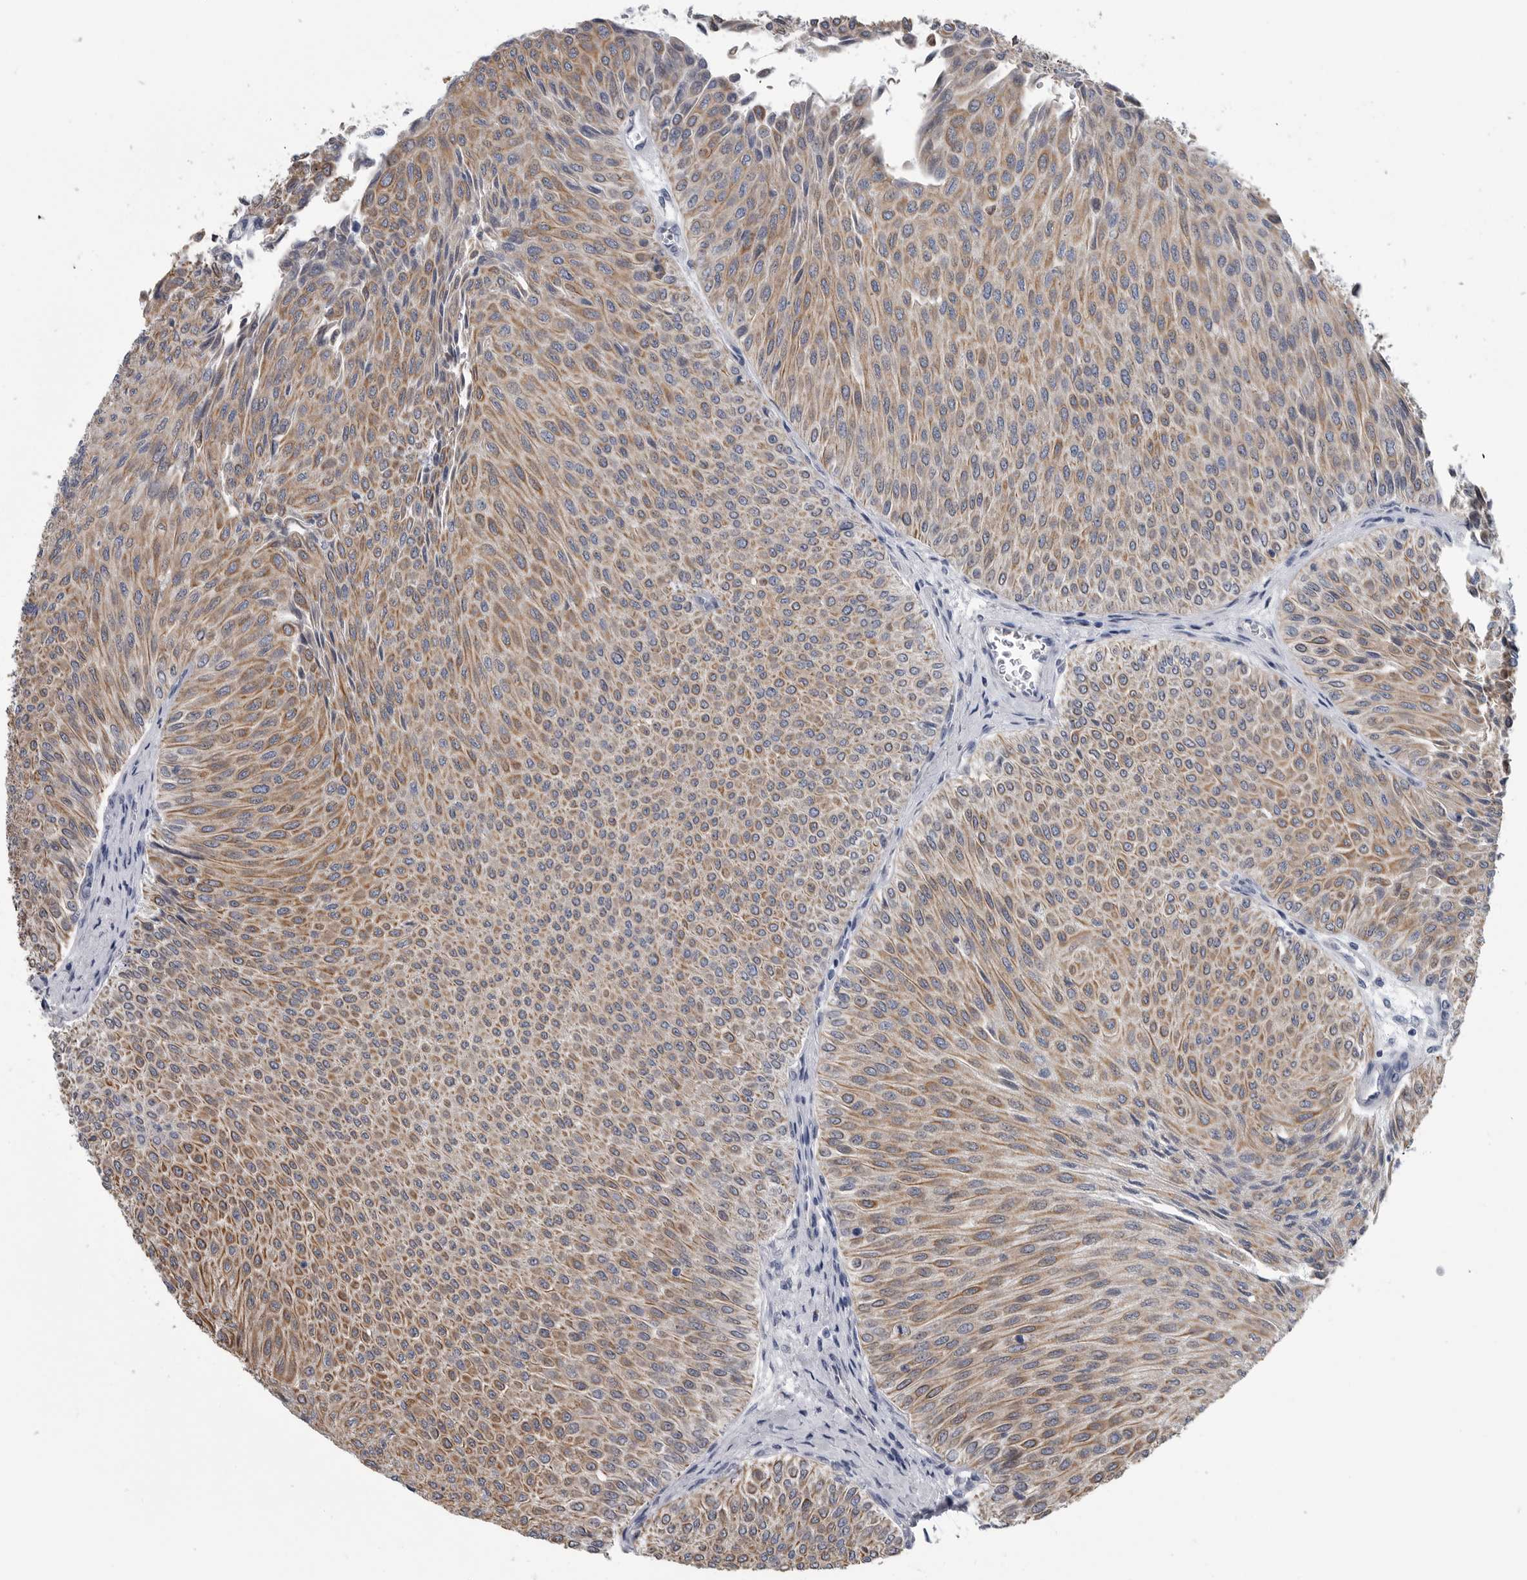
{"staining": {"intensity": "moderate", "quantity": ">75%", "location": "cytoplasmic/membranous"}, "tissue": "urothelial cancer", "cell_type": "Tumor cells", "image_type": "cancer", "snomed": [{"axis": "morphology", "description": "Urothelial carcinoma, Low grade"}, {"axis": "topography", "description": "Urinary bladder"}], "caption": "A medium amount of moderate cytoplasmic/membranous expression is appreciated in about >75% of tumor cells in urothelial cancer tissue. The protein is shown in brown color, while the nuclei are stained blue.", "gene": "MYOC", "patient": {"sex": "male", "age": 78}}